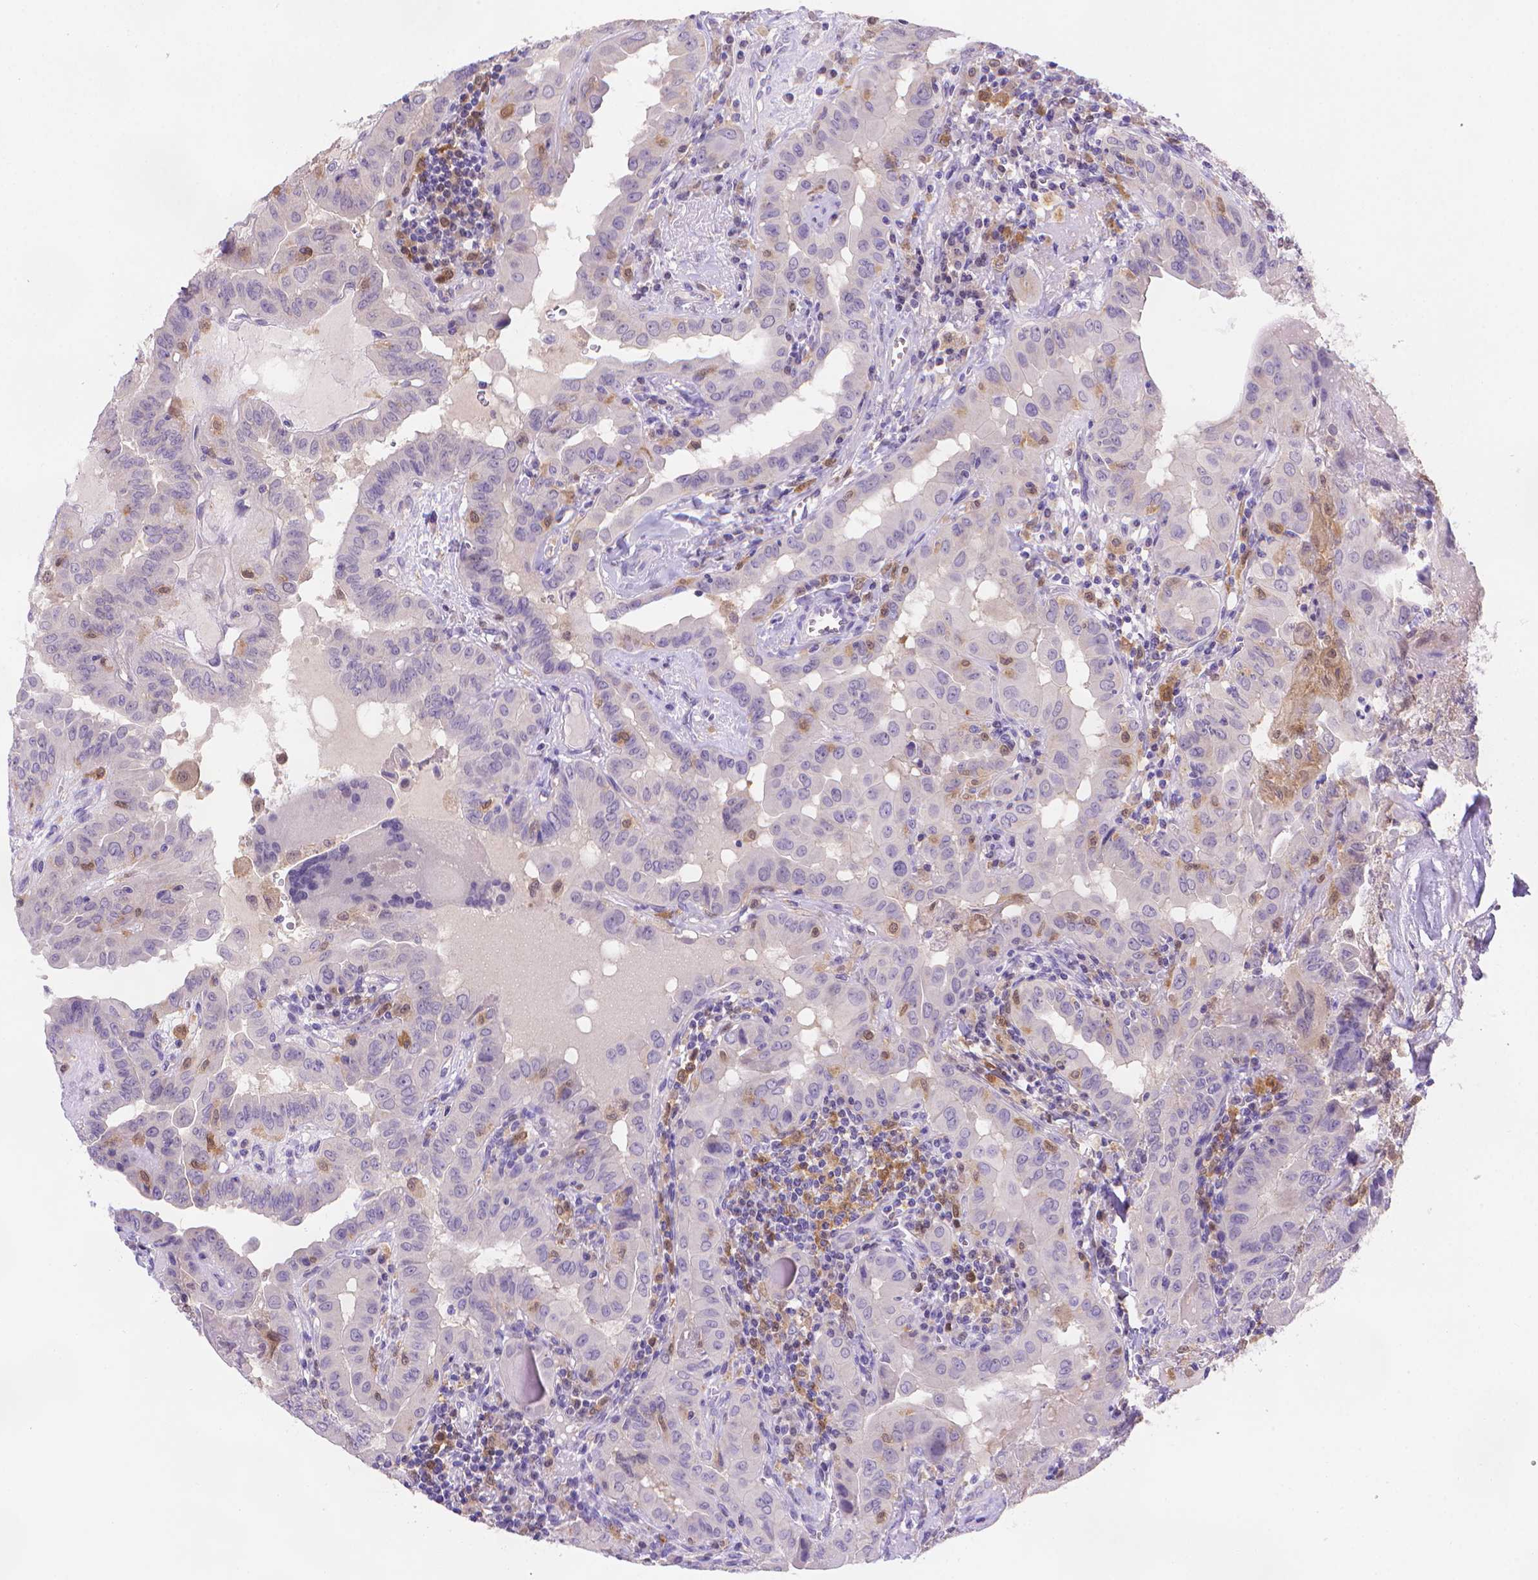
{"staining": {"intensity": "negative", "quantity": "none", "location": "none"}, "tissue": "thyroid cancer", "cell_type": "Tumor cells", "image_type": "cancer", "snomed": [{"axis": "morphology", "description": "Papillary adenocarcinoma, NOS"}, {"axis": "topography", "description": "Thyroid gland"}], "caption": "Immunohistochemistry (IHC) of human thyroid papillary adenocarcinoma exhibits no expression in tumor cells.", "gene": "FGD2", "patient": {"sex": "female", "age": 37}}